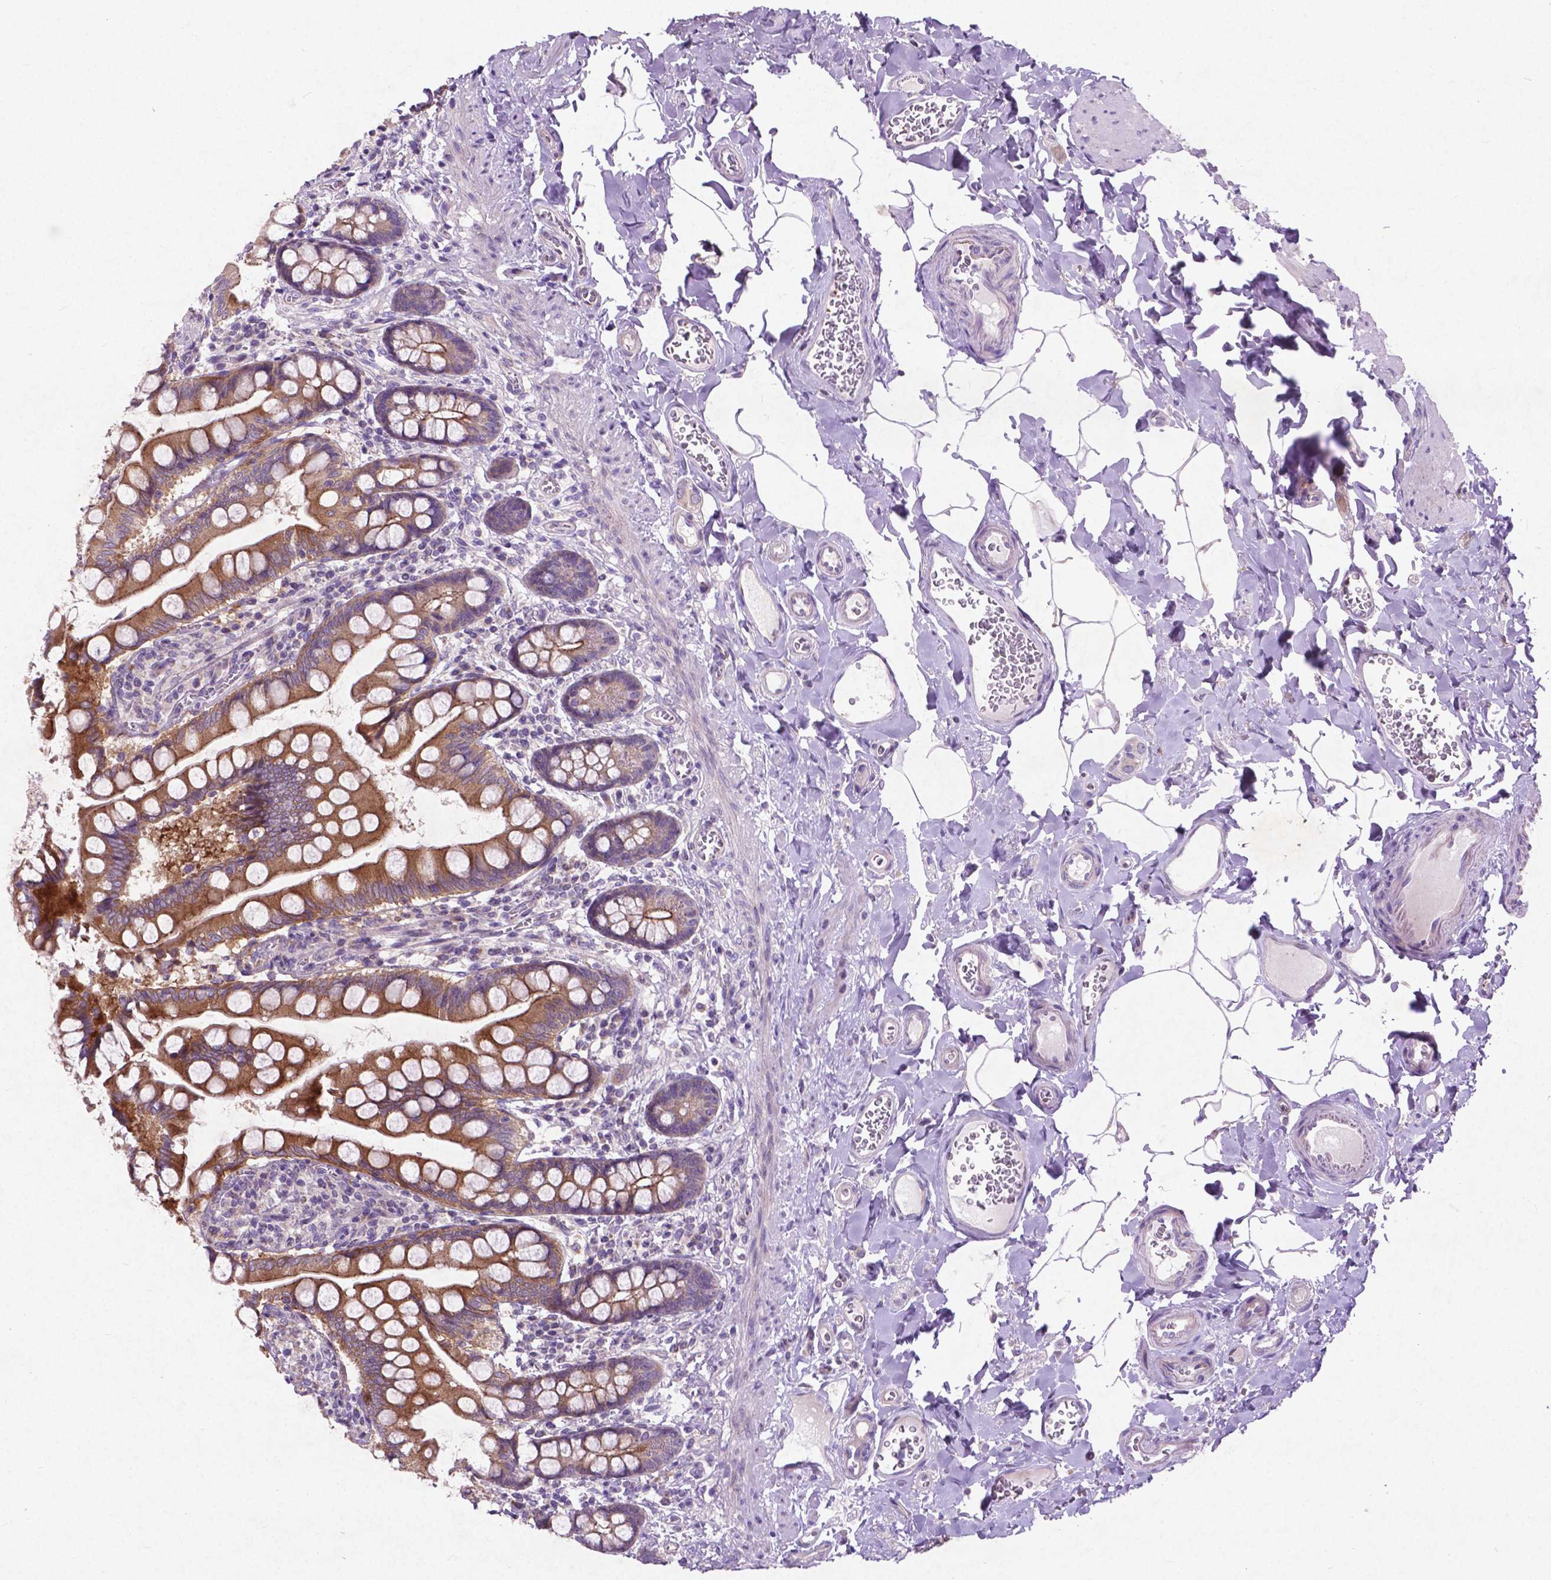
{"staining": {"intensity": "moderate", "quantity": ">75%", "location": "cytoplasmic/membranous"}, "tissue": "small intestine", "cell_type": "Glandular cells", "image_type": "normal", "snomed": [{"axis": "morphology", "description": "Normal tissue, NOS"}, {"axis": "topography", "description": "Small intestine"}], "caption": "Moderate cytoplasmic/membranous protein expression is present in approximately >75% of glandular cells in small intestine. The protein of interest is stained brown, and the nuclei are stained in blue (DAB (3,3'-diaminobenzidine) IHC with brightfield microscopy, high magnification).", "gene": "ATG4D", "patient": {"sex": "female", "age": 56}}